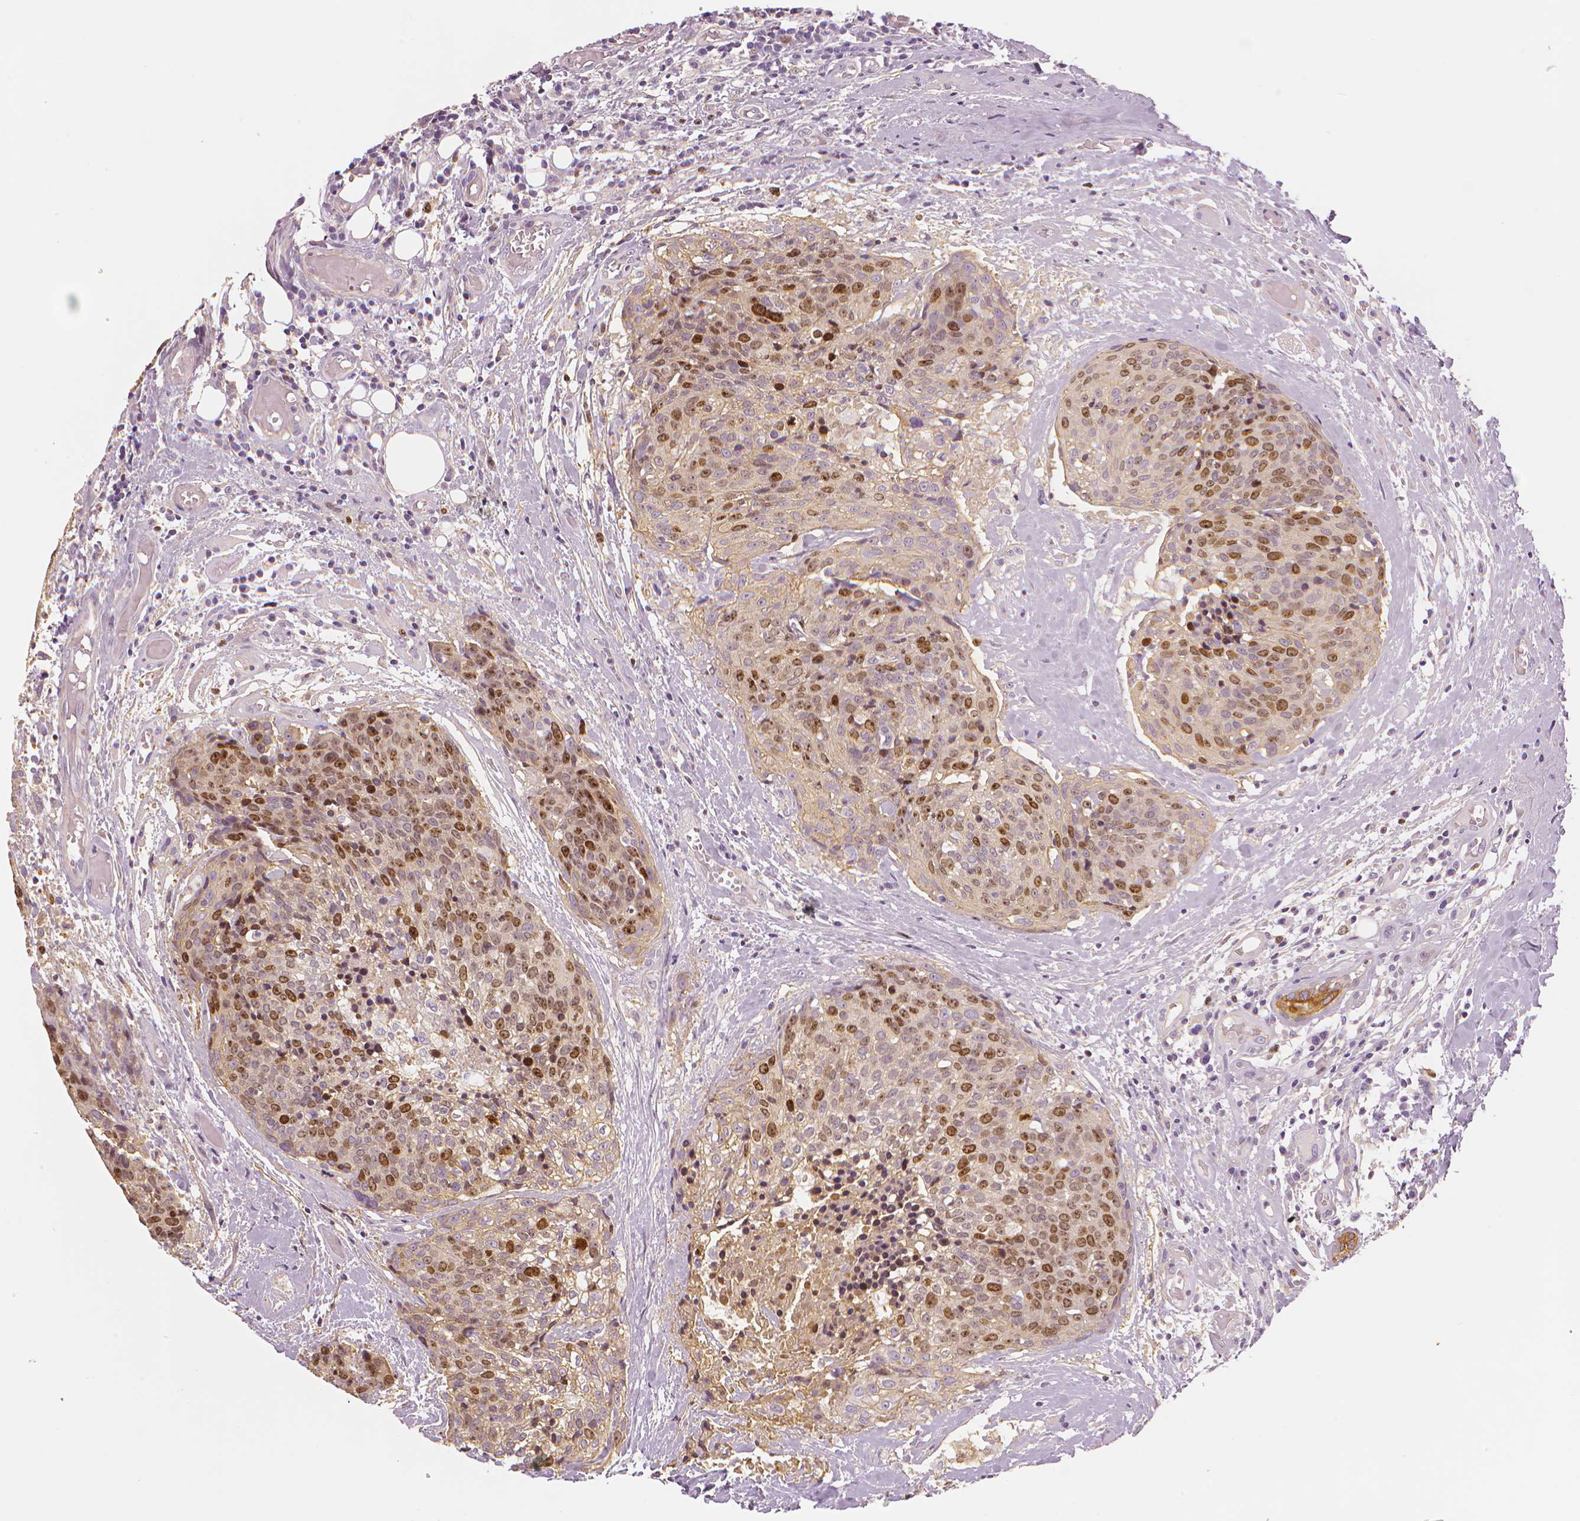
{"staining": {"intensity": "moderate", "quantity": "25%-75%", "location": "nuclear"}, "tissue": "head and neck cancer", "cell_type": "Tumor cells", "image_type": "cancer", "snomed": [{"axis": "morphology", "description": "Squamous cell carcinoma, NOS"}, {"axis": "topography", "description": "Oral tissue"}, {"axis": "topography", "description": "Head-Neck"}], "caption": "Head and neck squamous cell carcinoma stained with a brown dye reveals moderate nuclear positive staining in about 25%-75% of tumor cells.", "gene": "MKI67", "patient": {"sex": "male", "age": 64}}